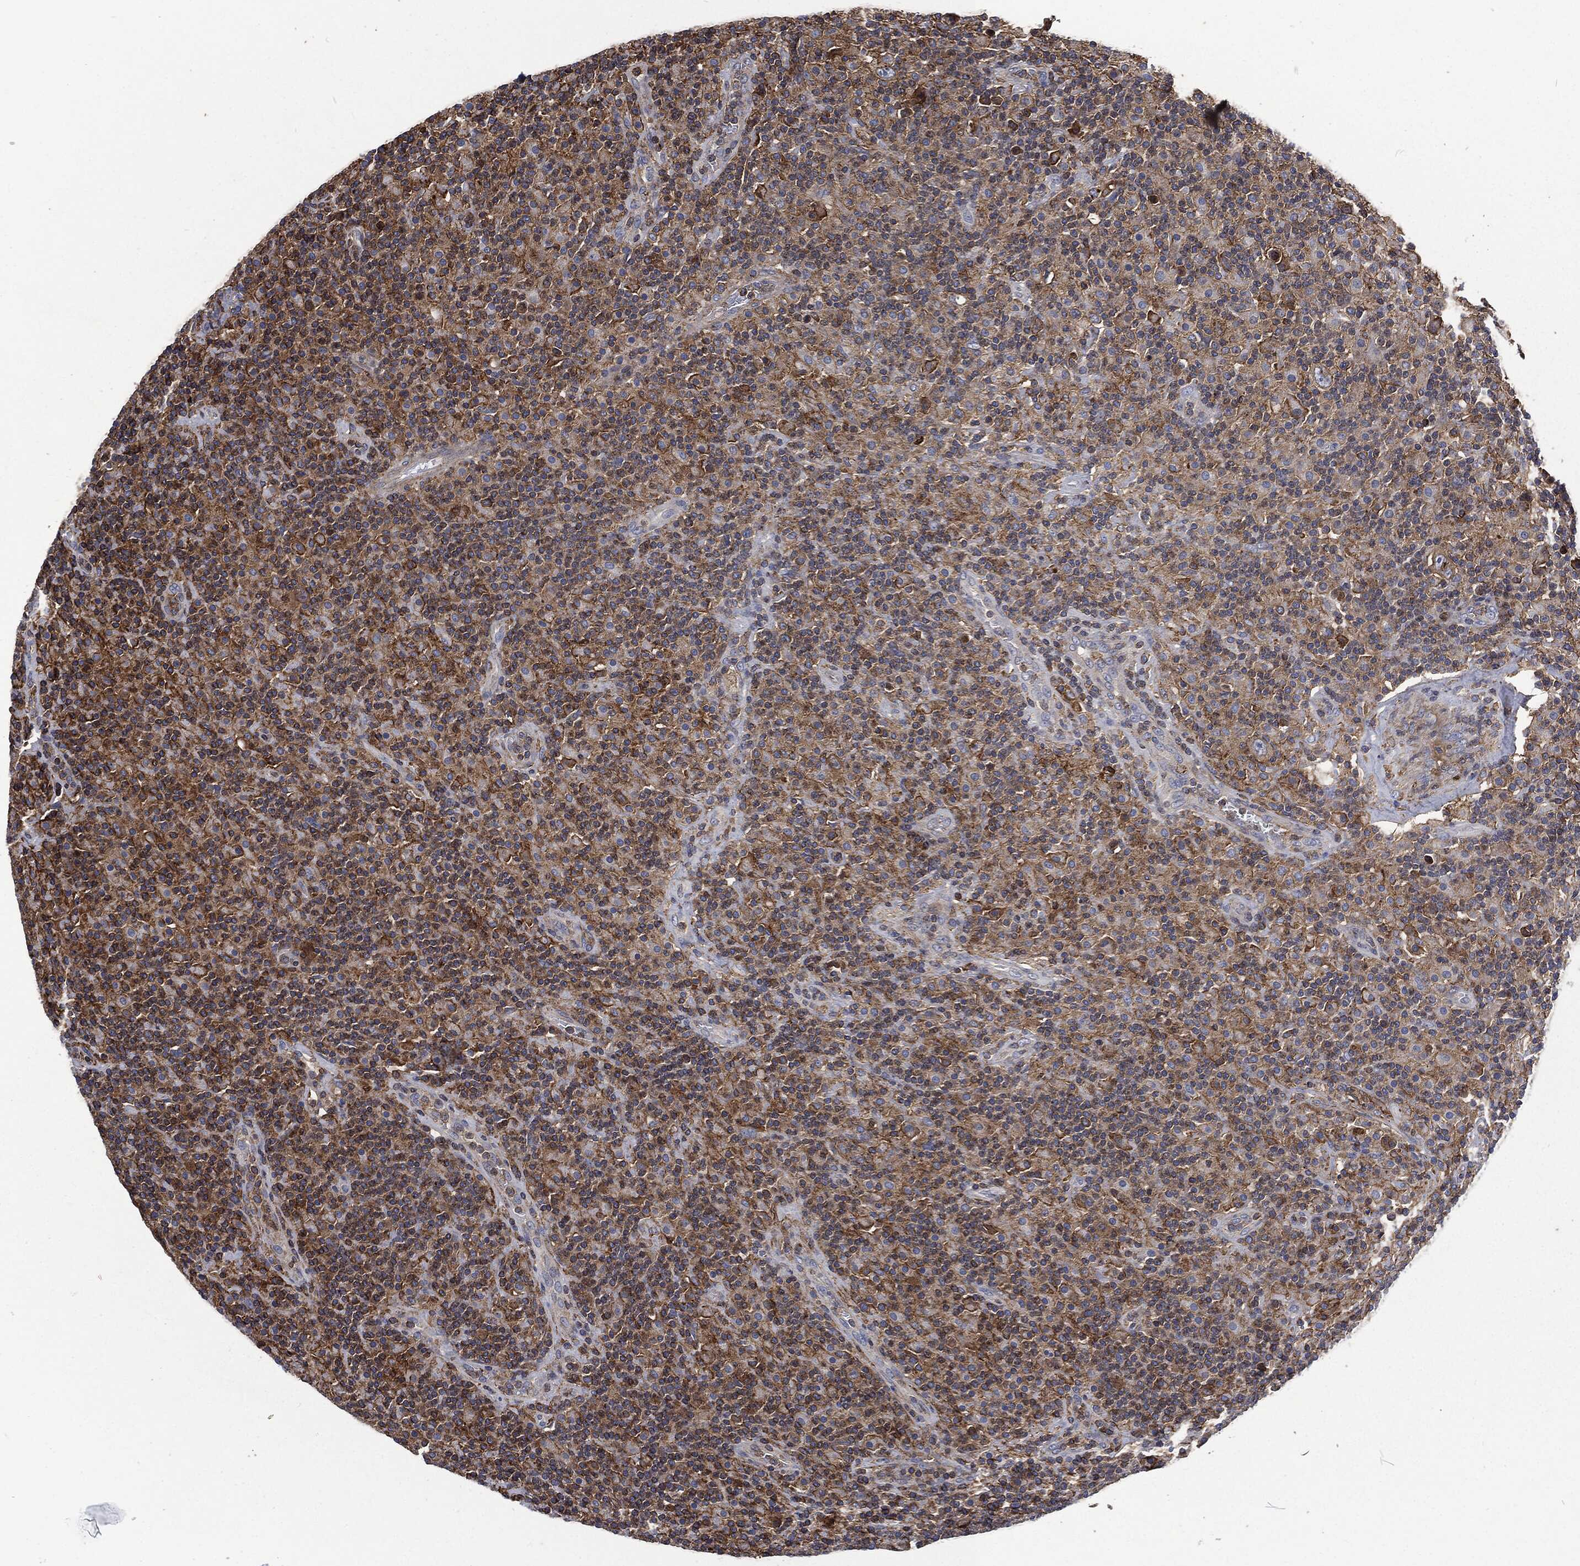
{"staining": {"intensity": "negative", "quantity": "none", "location": "none"}, "tissue": "lymphoma", "cell_type": "Tumor cells", "image_type": "cancer", "snomed": [{"axis": "morphology", "description": "Hodgkin's disease, NOS"}, {"axis": "topography", "description": "Lymph node"}], "caption": "Tumor cells show no significant positivity in Hodgkin's disease.", "gene": "LGALS9", "patient": {"sex": "male", "age": 70}}